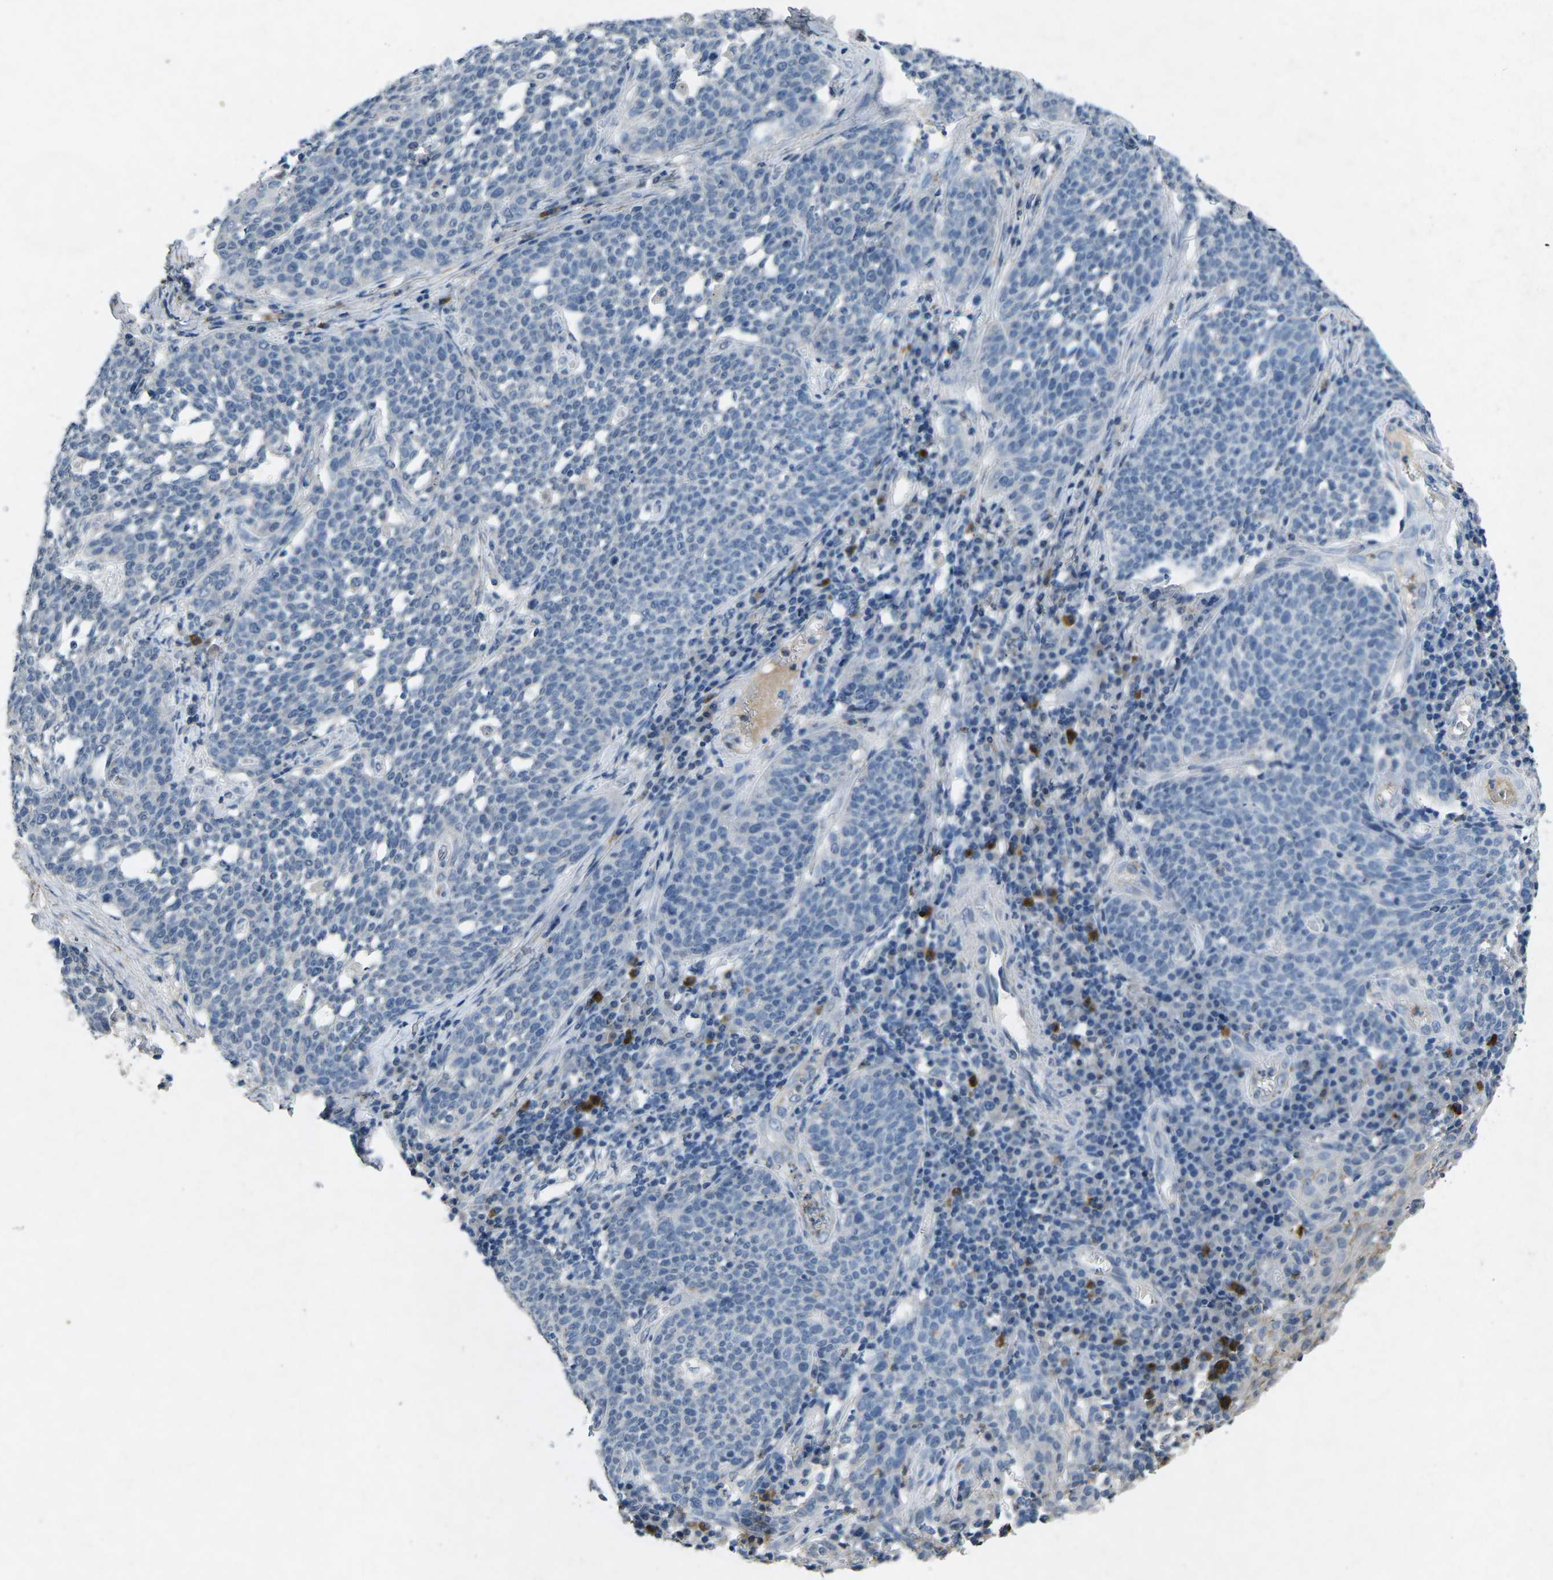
{"staining": {"intensity": "negative", "quantity": "none", "location": "none"}, "tissue": "cervical cancer", "cell_type": "Tumor cells", "image_type": "cancer", "snomed": [{"axis": "morphology", "description": "Squamous cell carcinoma, NOS"}, {"axis": "topography", "description": "Cervix"}], "caption": "IHC image of neoplastic tissue: human cervical cancer stained with DAB displays no significant protein staining in tumor cells. The staining was performed using DAB to visualize the protein expression in brown, while the nuclei were stained in blue with hematoxylin (Magnification: 20x).", "gene": "PLG", "patient": {"sex": "female", "age": 34}}